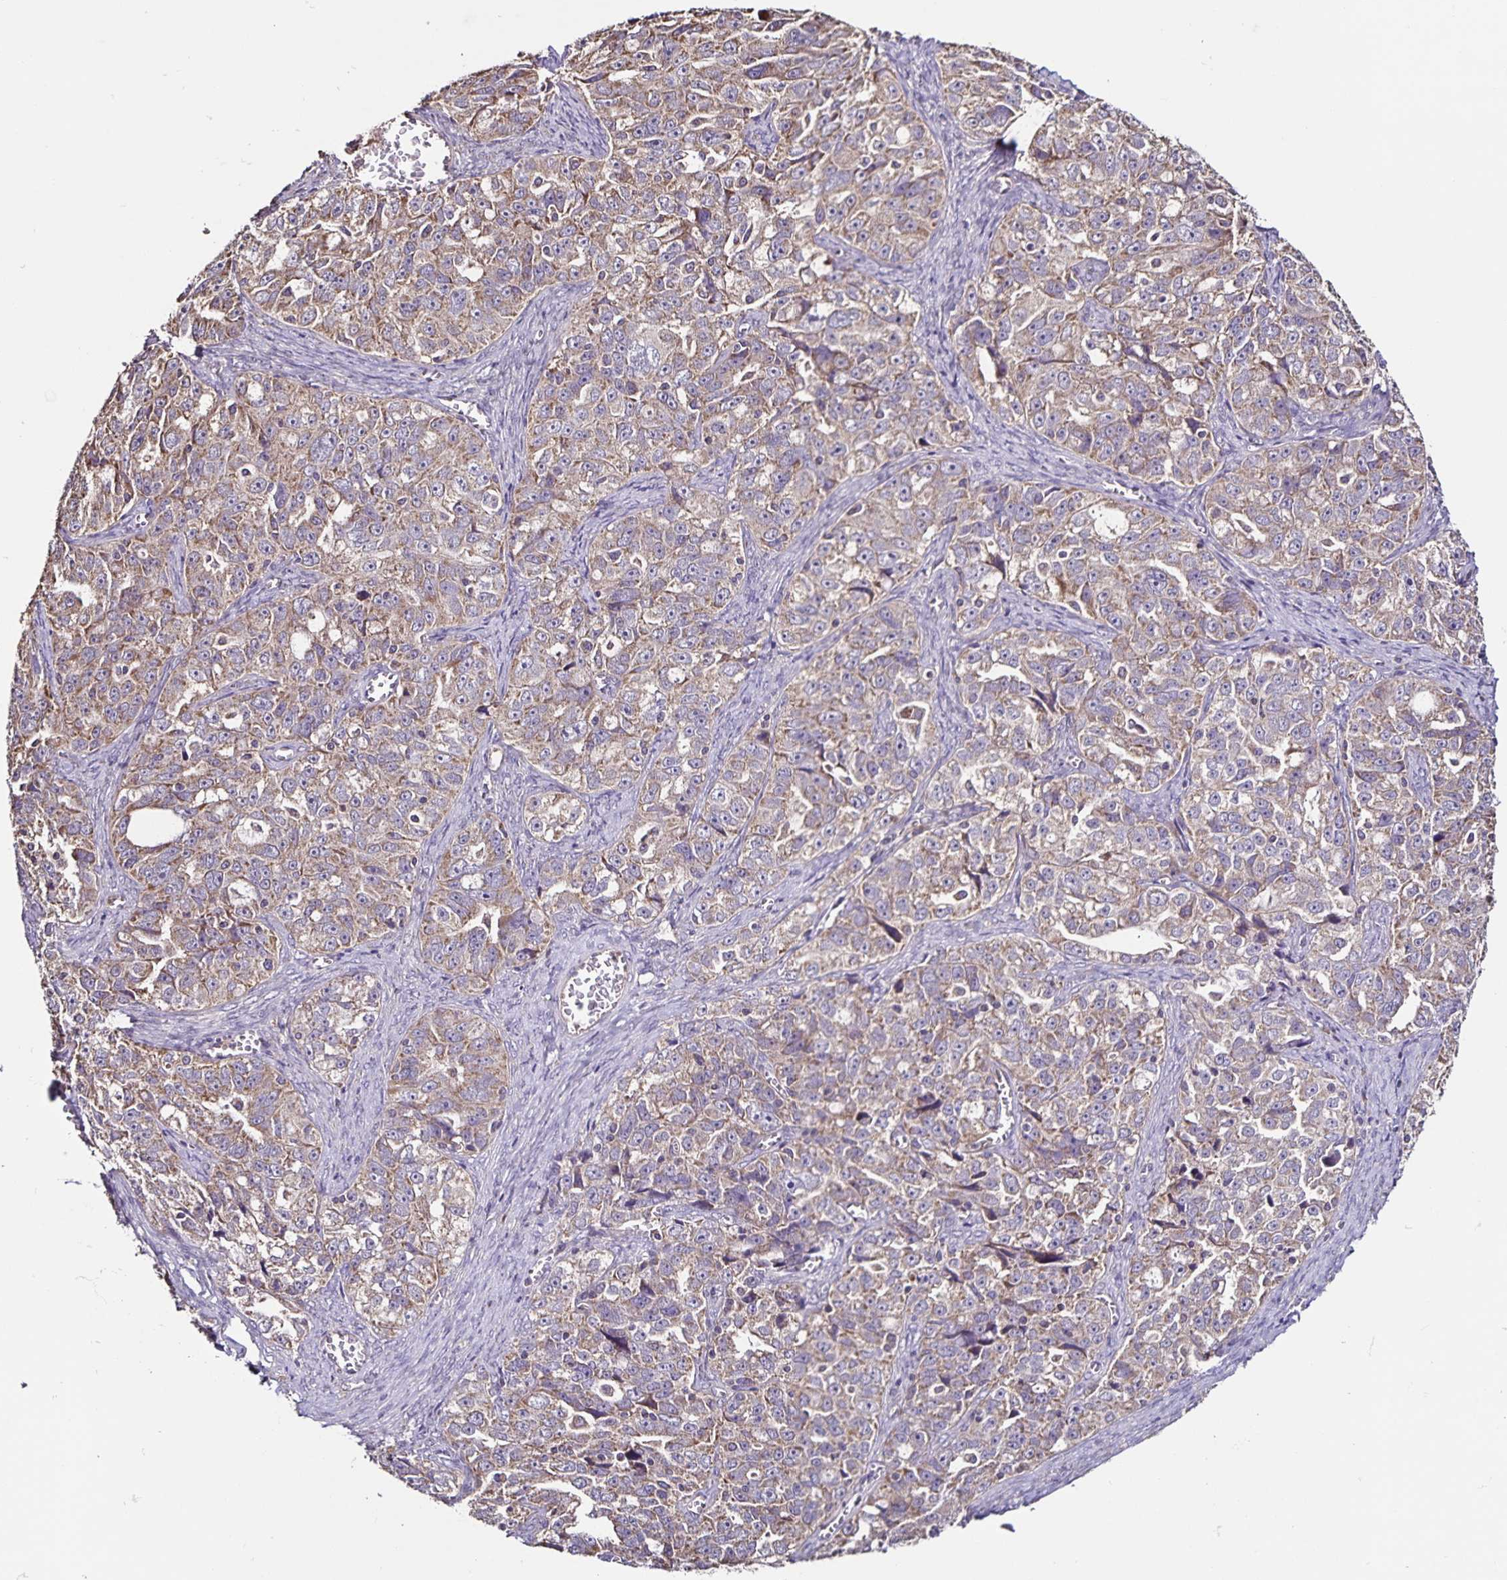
{"staining": {"intensity": "weak", "quantity": "25%-75%", "location": "cytoplasmic/membranous"}, "tissue": "ovarian cancer", "cell_type": "Tumor cells", "image_type": "cancer", "snomed": [{"axis": "morphology", "description": "Cystadenocarcinoma, serous, NOS"}, {"axis": "topography", "description": "Ovary"}], "caption": "Immunohistochemical staining of ovarian cancer (serous cystadenocarcinoma) exhibits weak cytoplasmic/membranous protein expression in approximately 25%-75% of tumor cells.", "gene": "MAN1A1", "patient": {"sex": "female", "age": 51}}